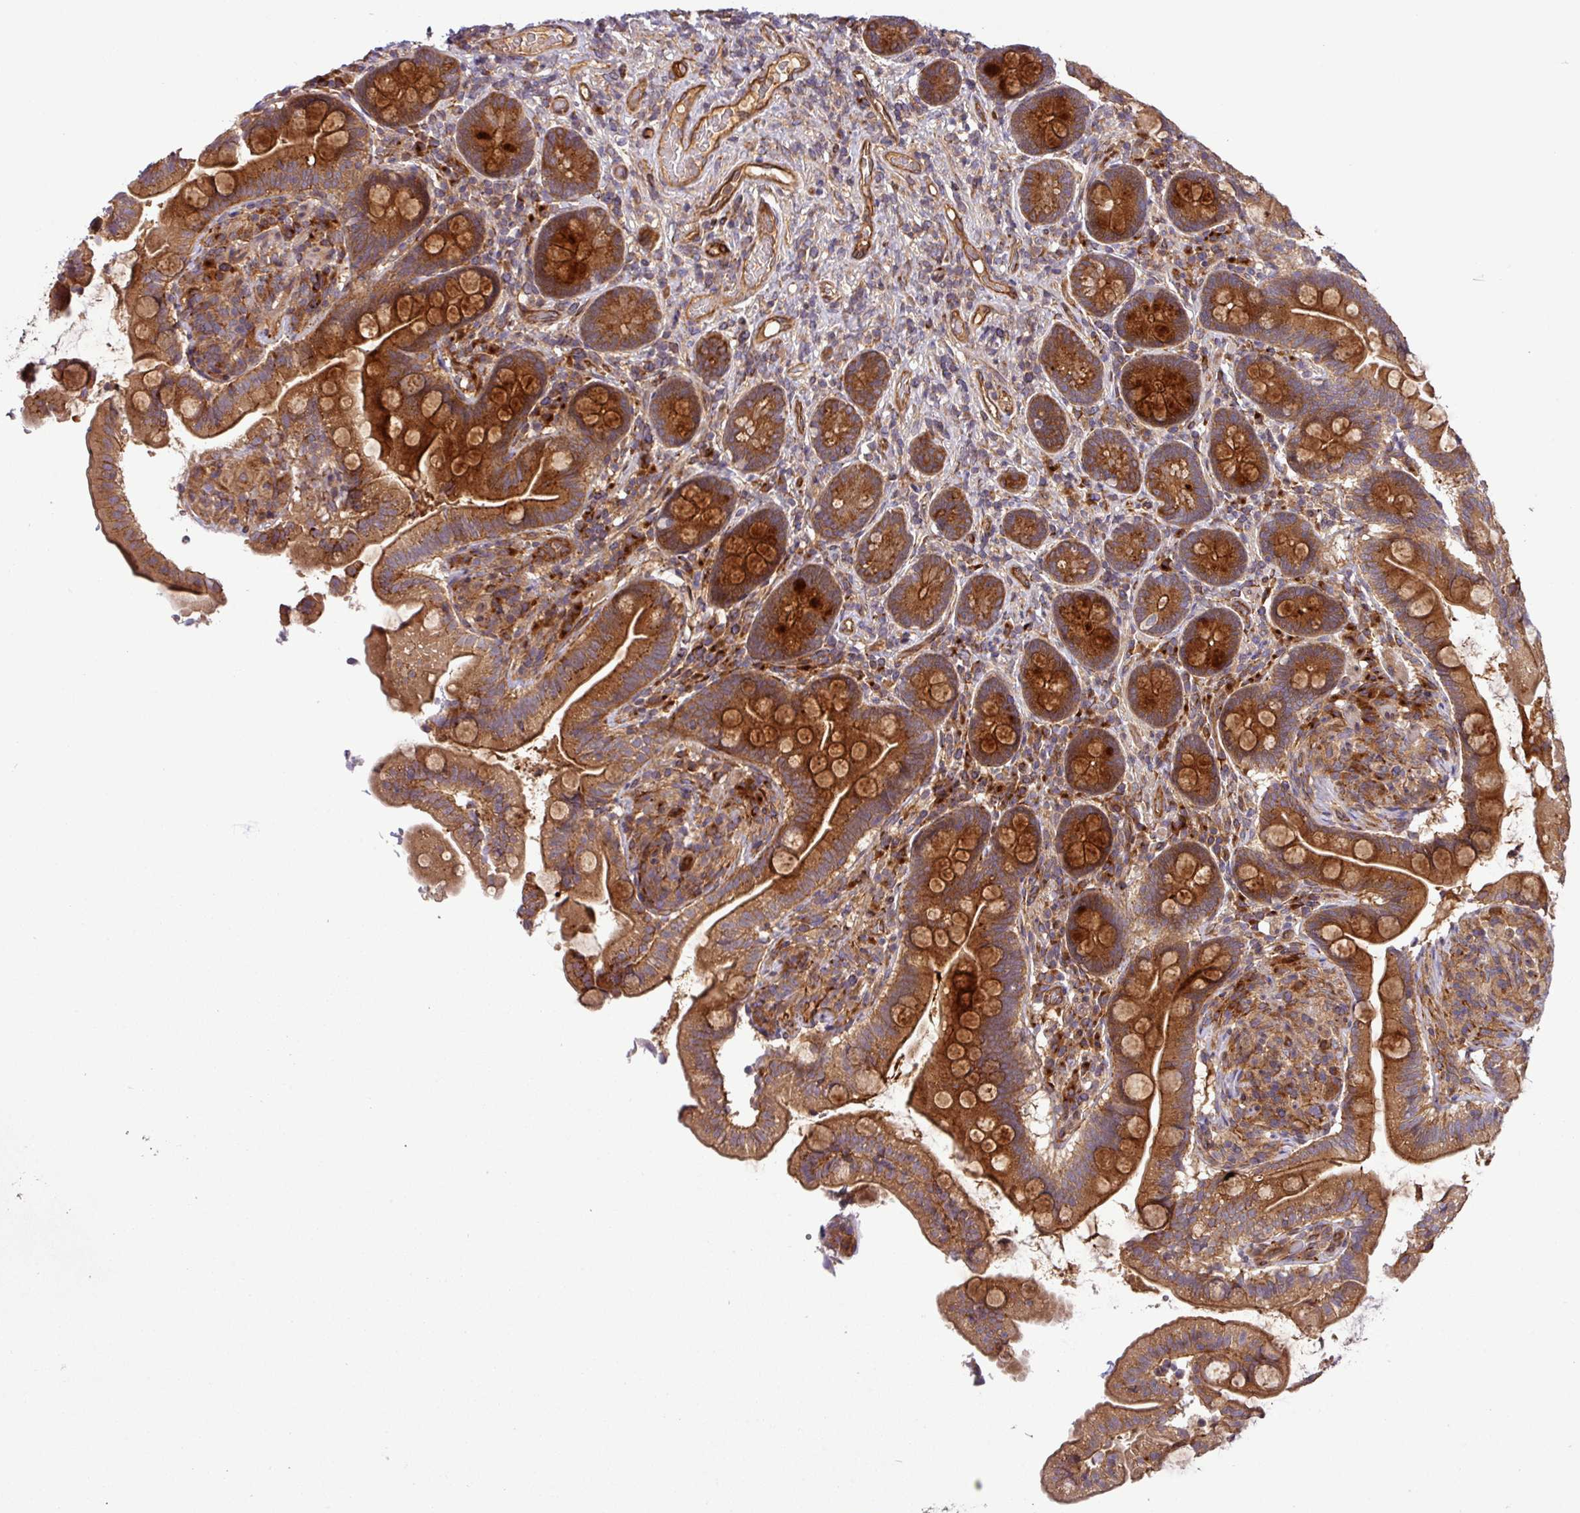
{"staining": {"intensity": "strong", "quantity": ">75%", "location": "cytoplasmic/membranous"}, "tissue": "small intestine", "cell_type": "Glandular cells", "image_type": "normal", "snomed": [{"axis": "morphology", "description": "Normal tissue, NOS"}, {"axis": "topography", "description": "Small intestine"}], "caption": "The immunohistochemical stain shows strong cytoplasmic/membranous staining in glandular cells of benign small intestine. The staining was performed using DAB (3,3'-diaminobenzidine), with brown indicating positive protein expression. Nuclei are stained blue with hematoxylin.", "gene": "ART1", "patient": {"sex": "female", "age": 64}}